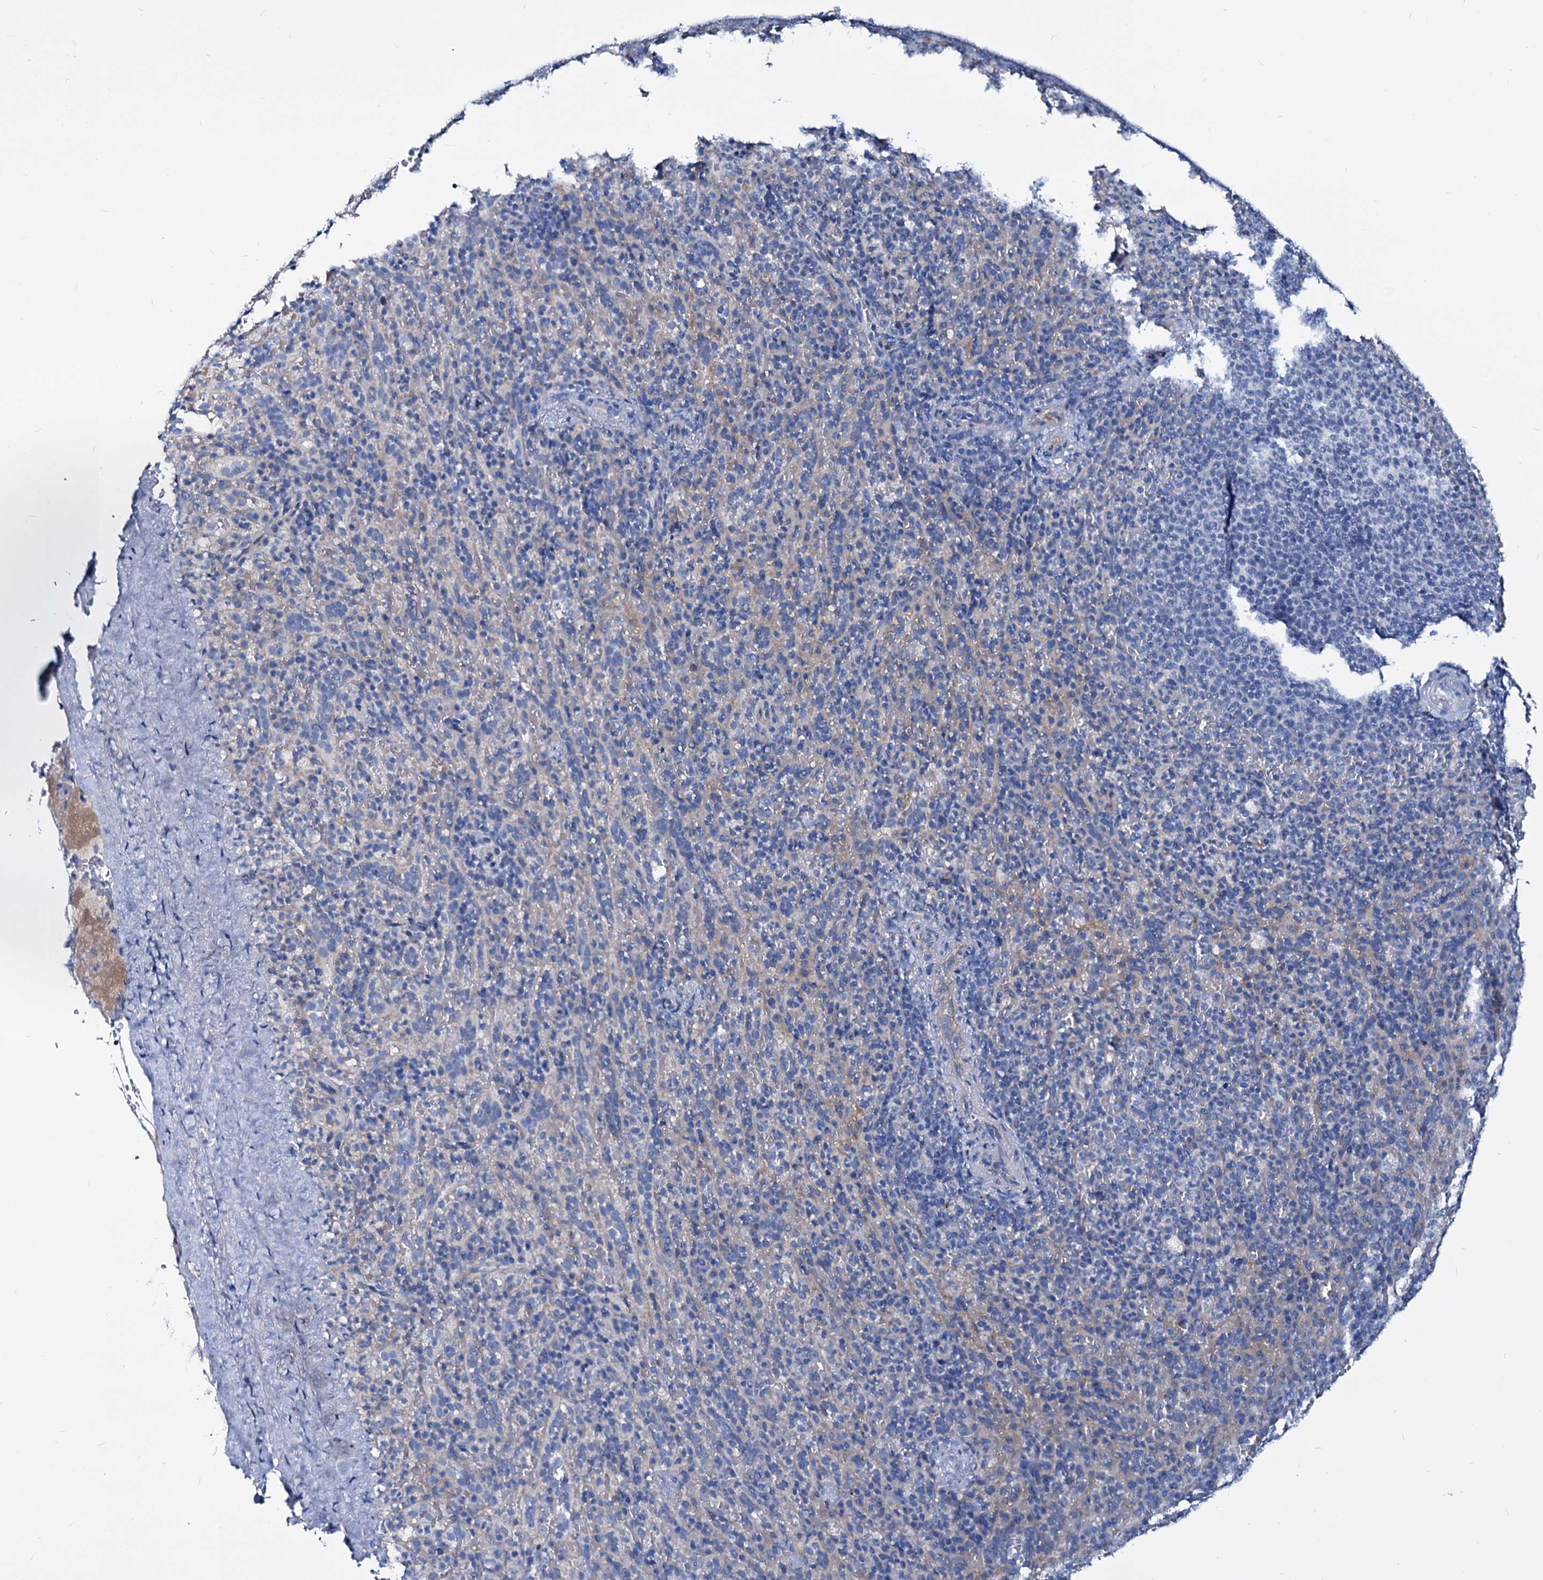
{"staining": {"intensity": "negative", "quantity": "none", "location": "none"}, "tissue": "spleen", "cell_type": "Cells in red pulp", "image_type": "normal", "snomed": [{"axis": "morphology", "description": "Normal tissue, NOS"}, {"axis": "topography", "description": "Spleen"}], "caption": "Cells in red pulp are negative for brown protein staining in normal spleen. (DAB IHC, high magnification).", "gene": "DYDC2", "patient": {"sex": "female", "age": 21}}